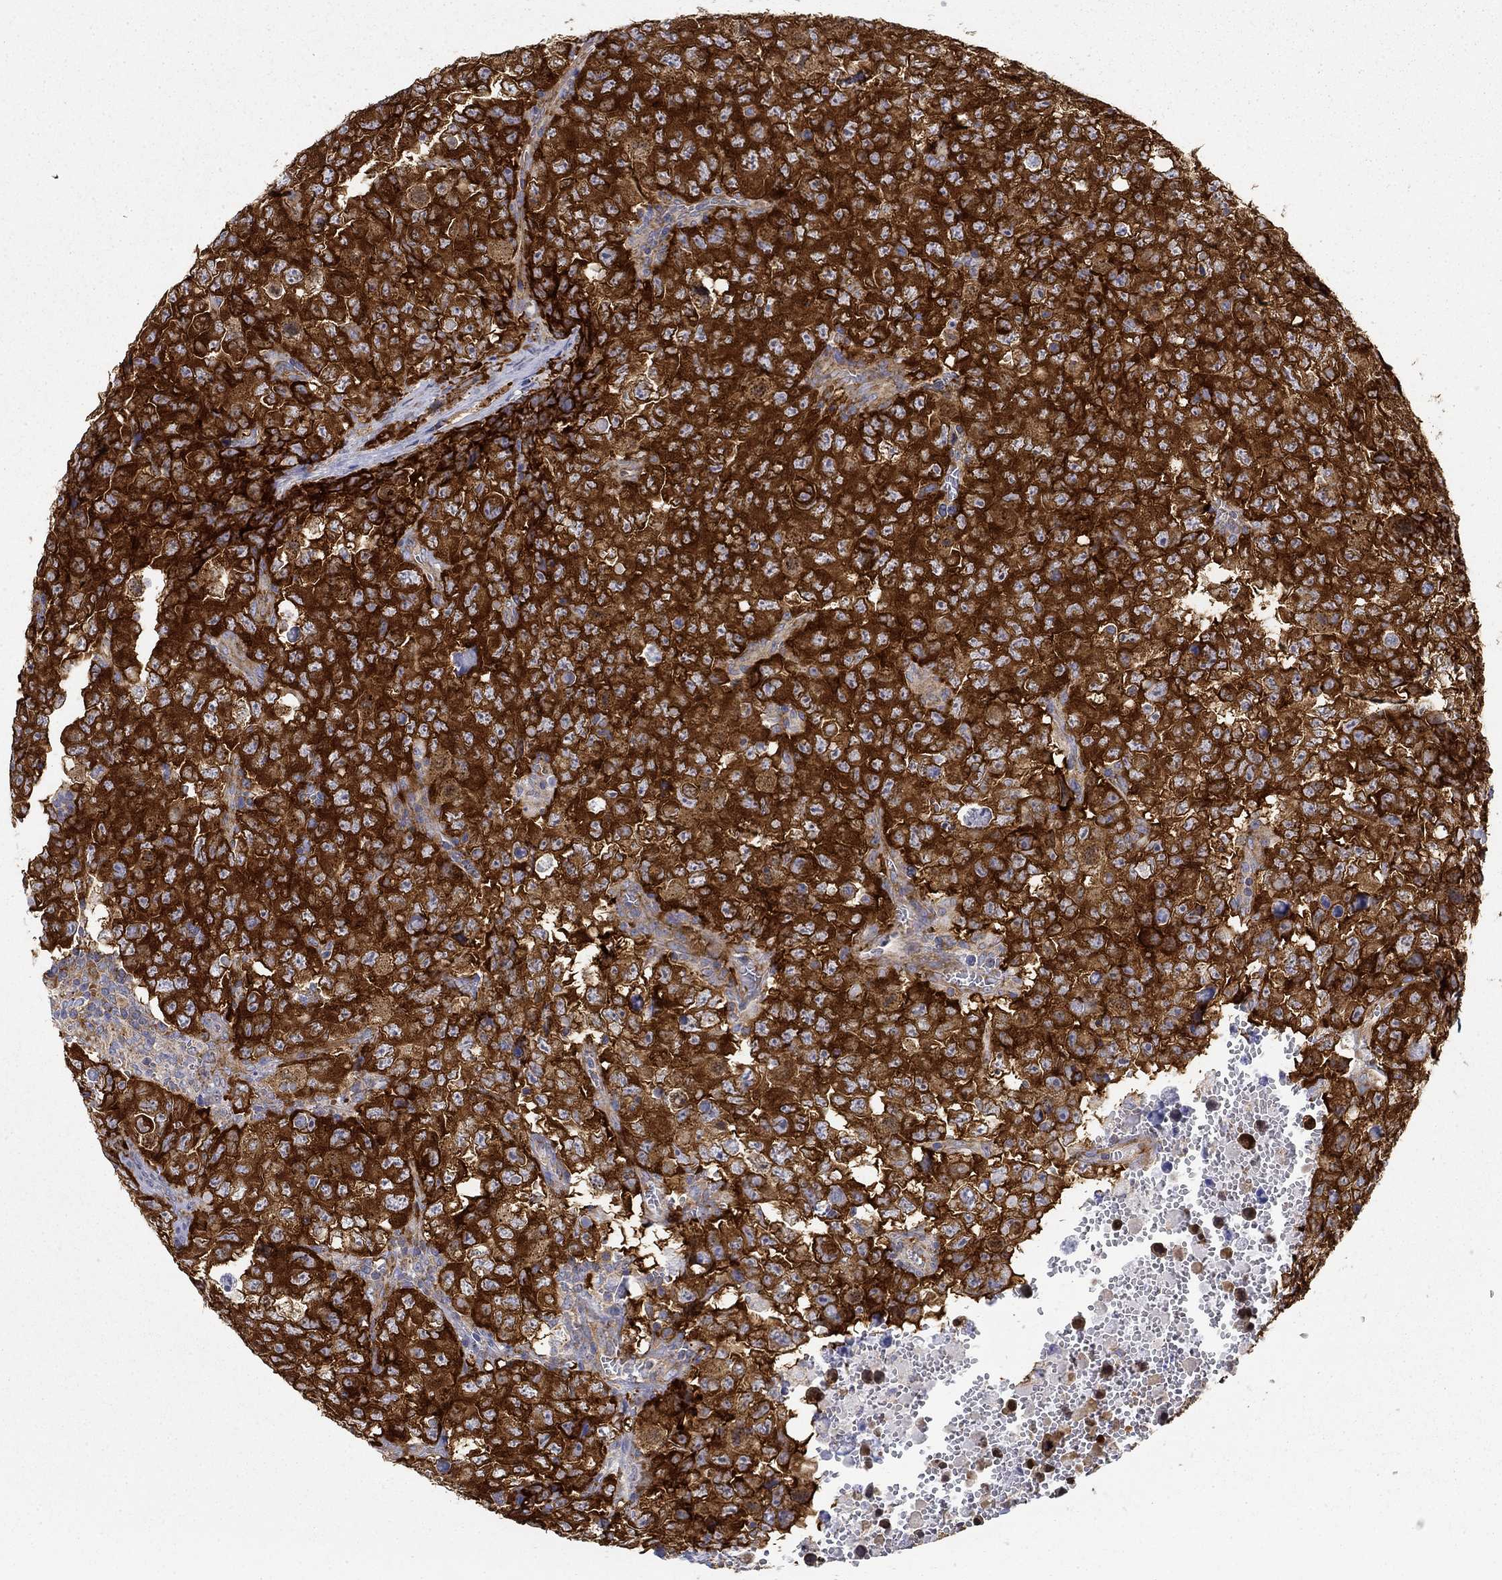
{"staining": {"intensity": "strong", "quantity": ">75%", "location": "cytoplasmic/membranous"}, "tissue": "testis cancer", "cell_type": "Tumor cells", "image_type": "cancer", "snomed": [{"axis": "morphology", "description": "Carcinoma, Embryonal, NOS"}, {"axis": "topography", "description": "Testis"}], "caption": "Brown immunohistochemical staining in testis cancer reveals strong cytoplasmic/membranous staining in approximately >75% of tumor cells. The staining is performed using DAB (3,3'-diaminobenzidine) brown chromogen to label protein expression. The nuclei are counter-stained blue using hematoxylin.", "gene": "FXR1", "patient": {"sex": "male", "age": 23}}